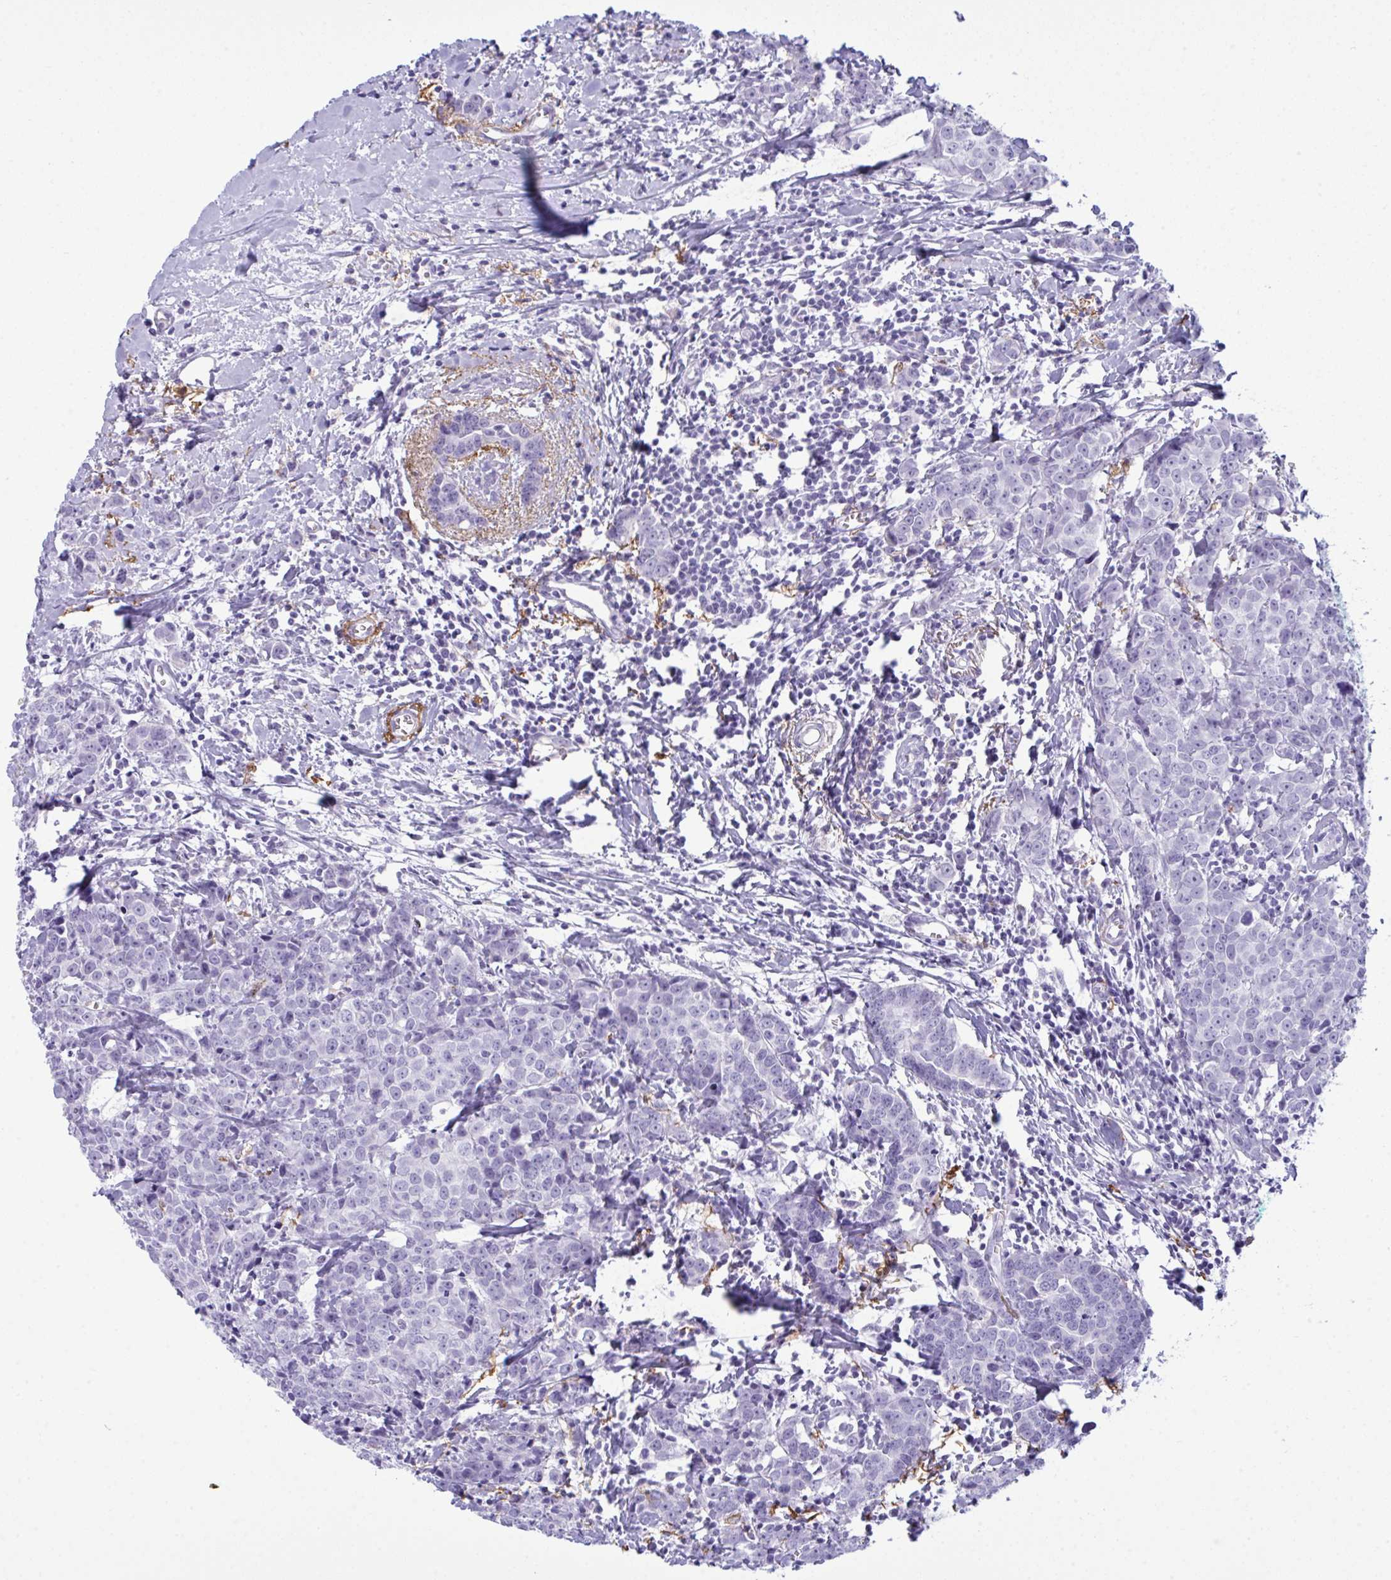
{"staining": {"intensity": "negative", "quantity": "none", "location": "none"}, "tissue": "breast cancer", "cell_type": "Tumor cells", "image_type": "cancer", "snomed": [{"axis": "morphology", "description": "Duct carcinoma"}, {"axis": "topography", "description": "Breast"}], "caption": "An immunohistochemistry (IHC) micrograph of breast intraductal carcinoma is shown. There is no staining in tumor cells of breast intraductal carcinoma.", "gene": "ELN", "patient": {"sex": "female", "age": 80}}